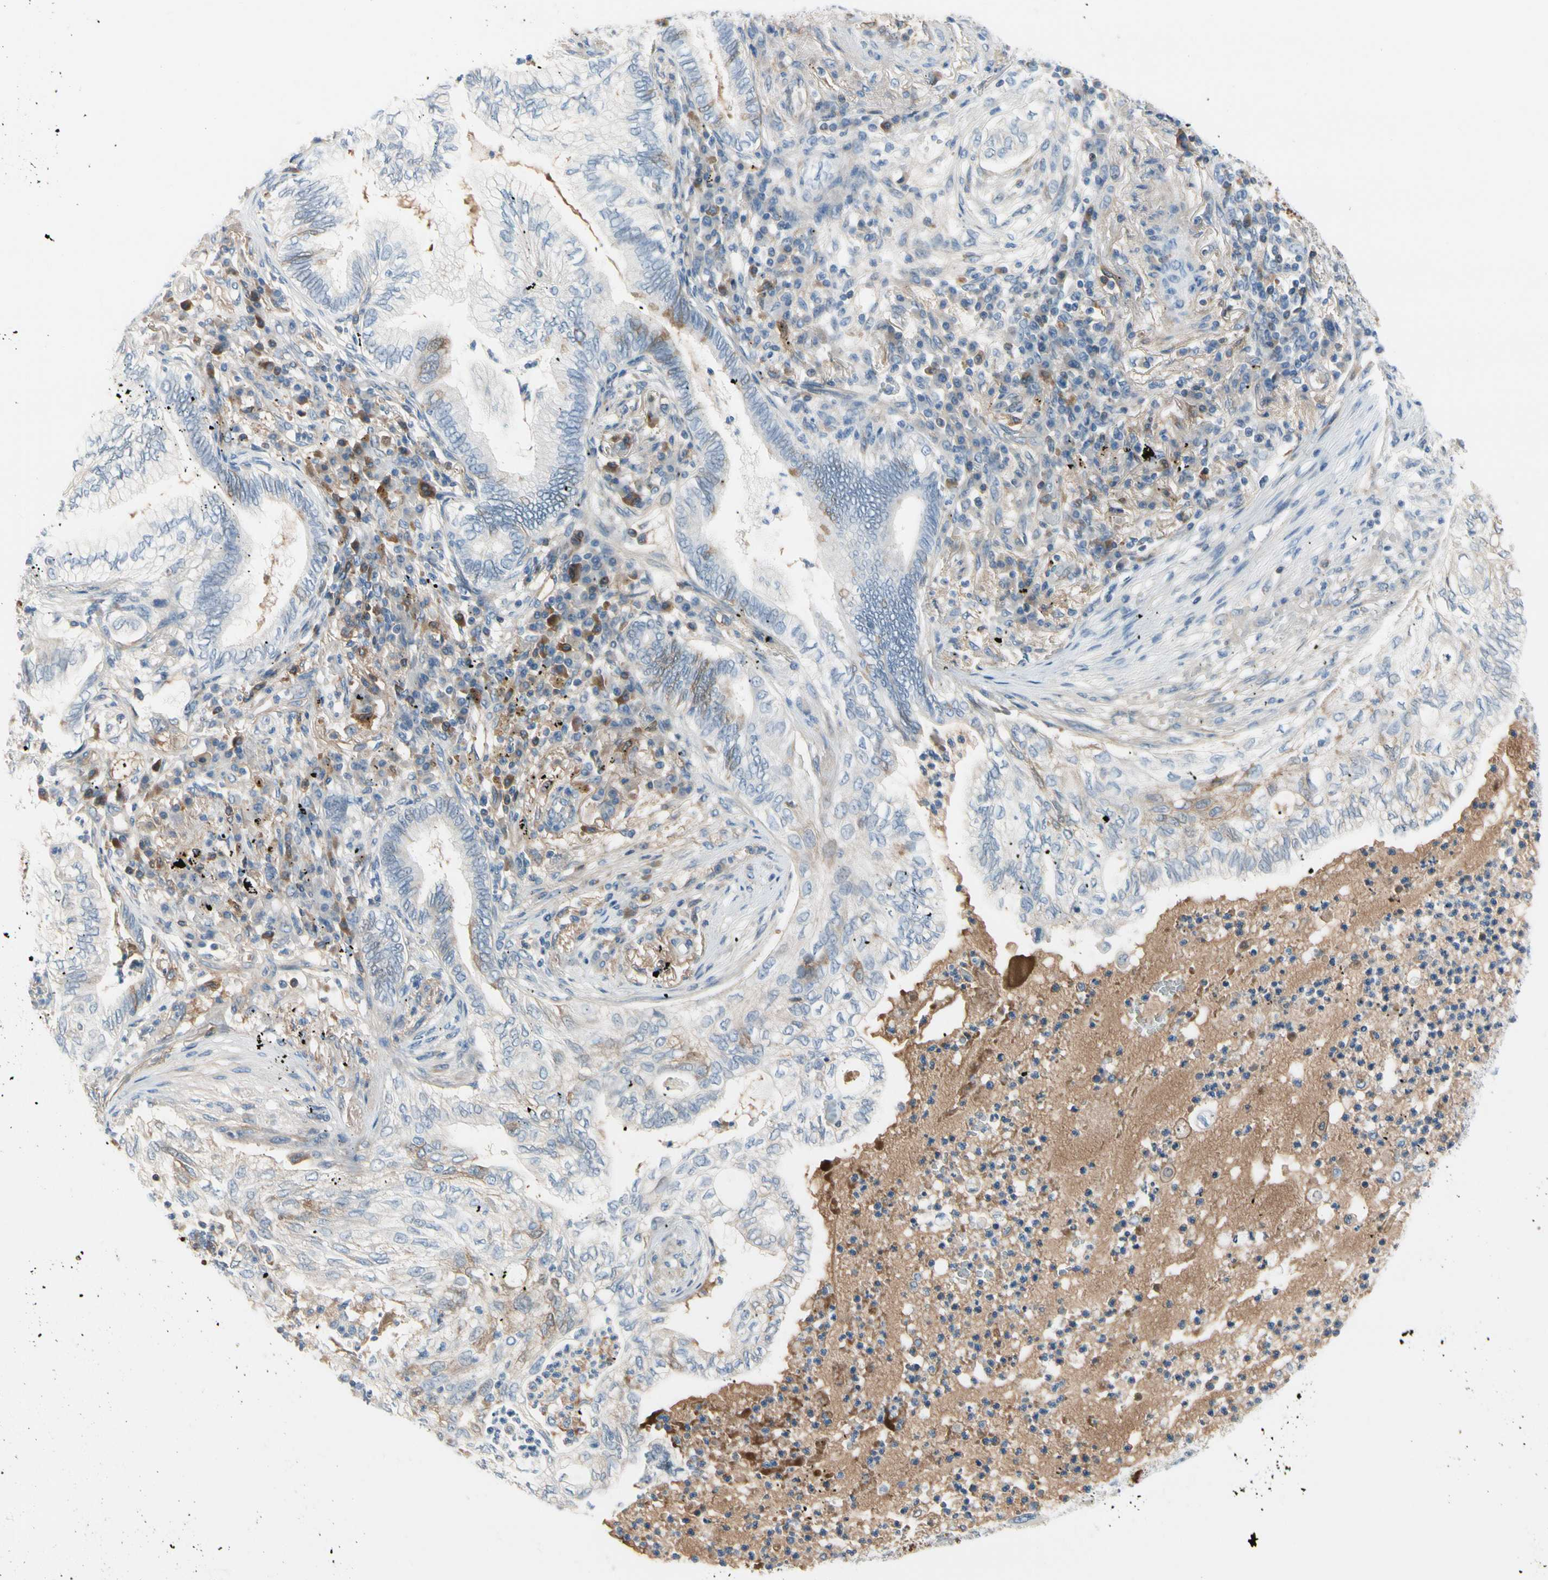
{"staining": {"intensity": "weak", "quantity": "<25%", "location": "cytoplasmic/membranous"}, "tissue": "lung cancer", "cell_type": "Tumor cells", "image_type": "cancer", "snomed": [{"axis": "morphology", "description": "Normal tissue, NOS"}, {"axis": "morphology", "description": "Adenocarcinoma, NOS"}, {"axis": "topography", "description": "Bronchus"}, {"axis": "topography", "description": "Lung"}], "caption": "The histopathology image shows no significant positivity in tumor cells of lung cancer.", "gene": "CNDP1", "patient": {"sex": "female", "age": 70}}